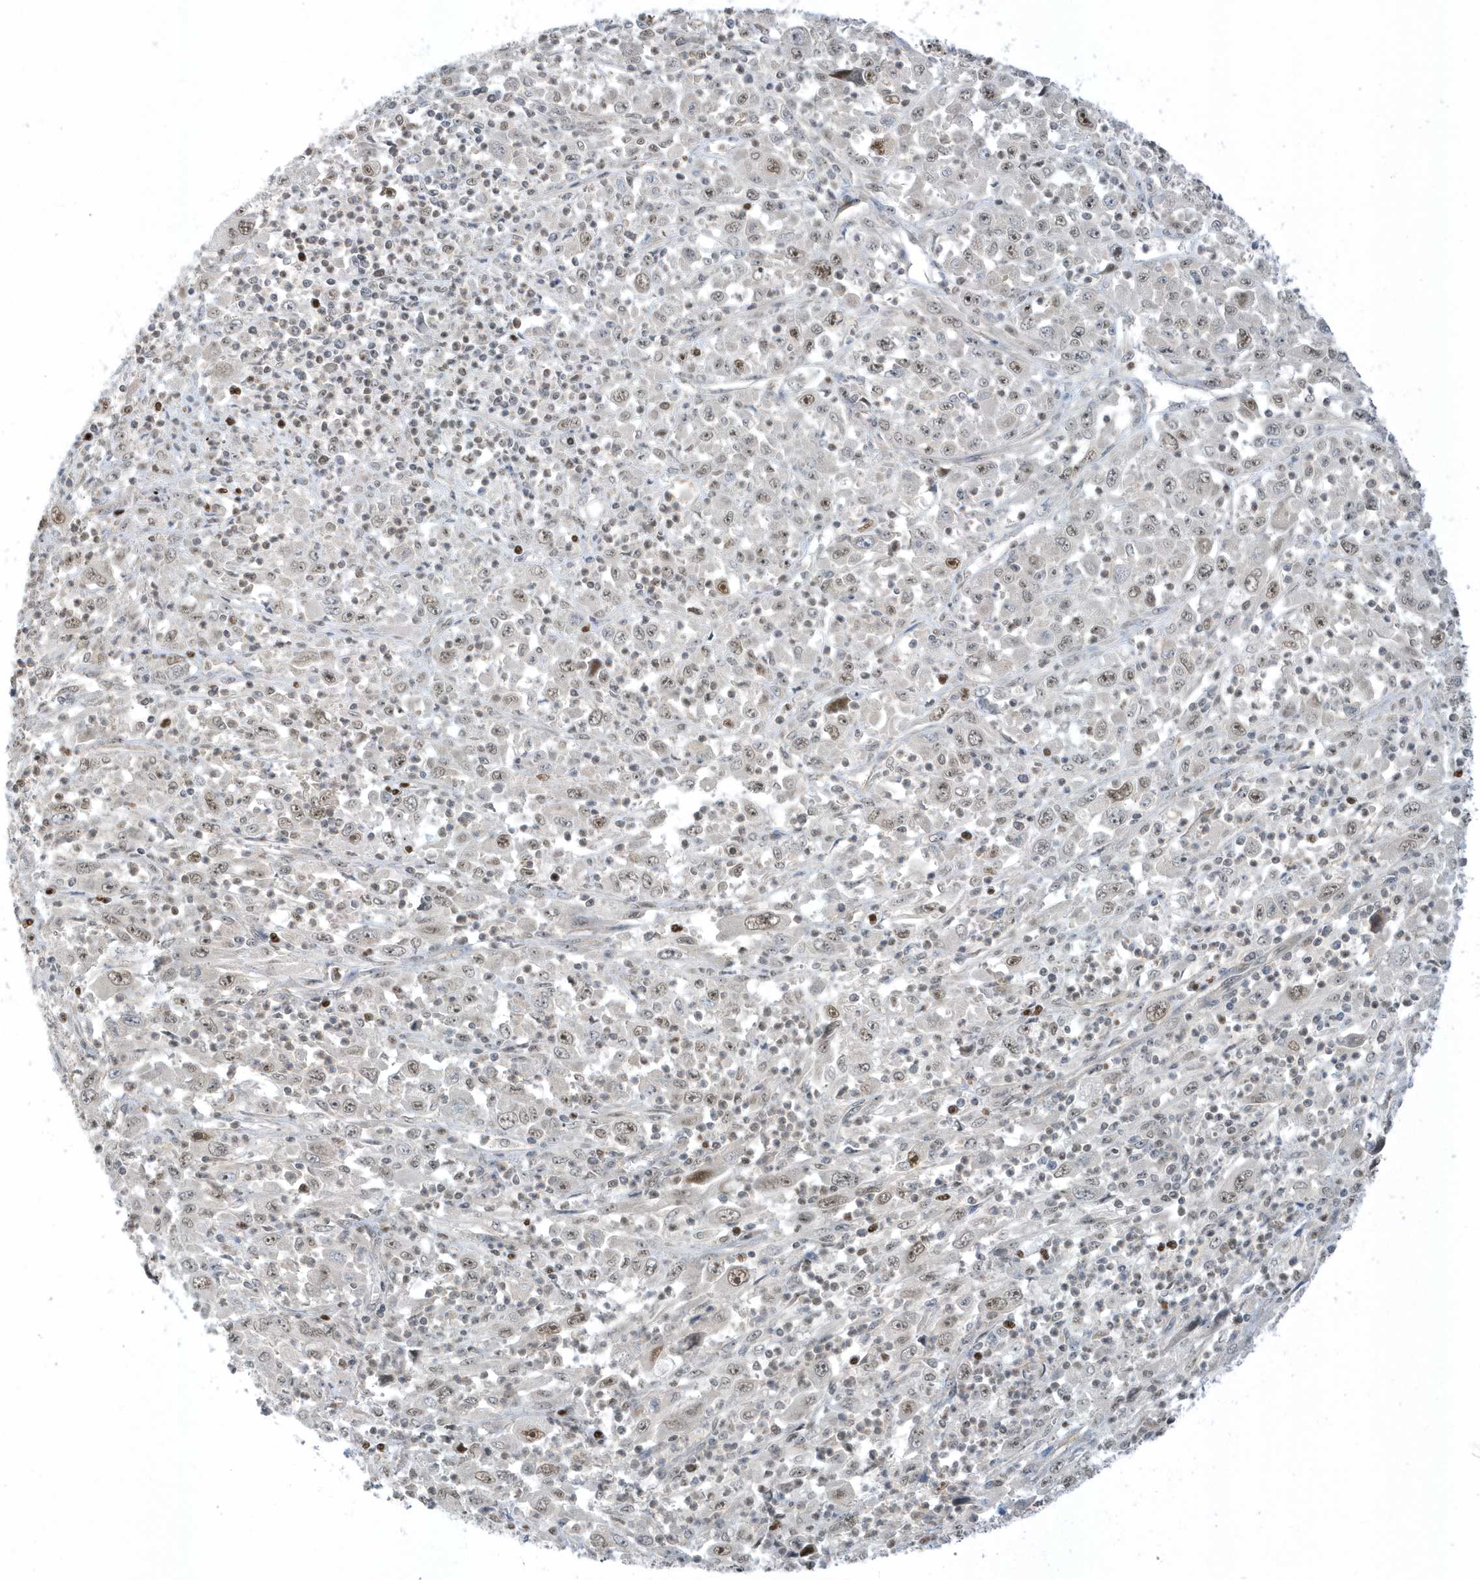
{"staining": {"intensity": "moderate", "quantity": "<25%", "location": "nuclear"}, "tissue": "melanoma", "cell_type": "Tumor cells", "image_type": "cancer", "snomed": [{"axis": "morphology", "description": "Malignant melanoma, Metastatic site"}, {"axis": "topography", "description": "Skin"}], "caption": "DAB immunohistochemical staining of human malignant melanoma (metastatic site) displays moderate nuclear protein expression in approximately <25% of tumor cells. The protein of interest is shown in brown color, while the nuclei are stained blue.", "gene": "ZNF740", "patient": {"sex": "female", "age": 56}}